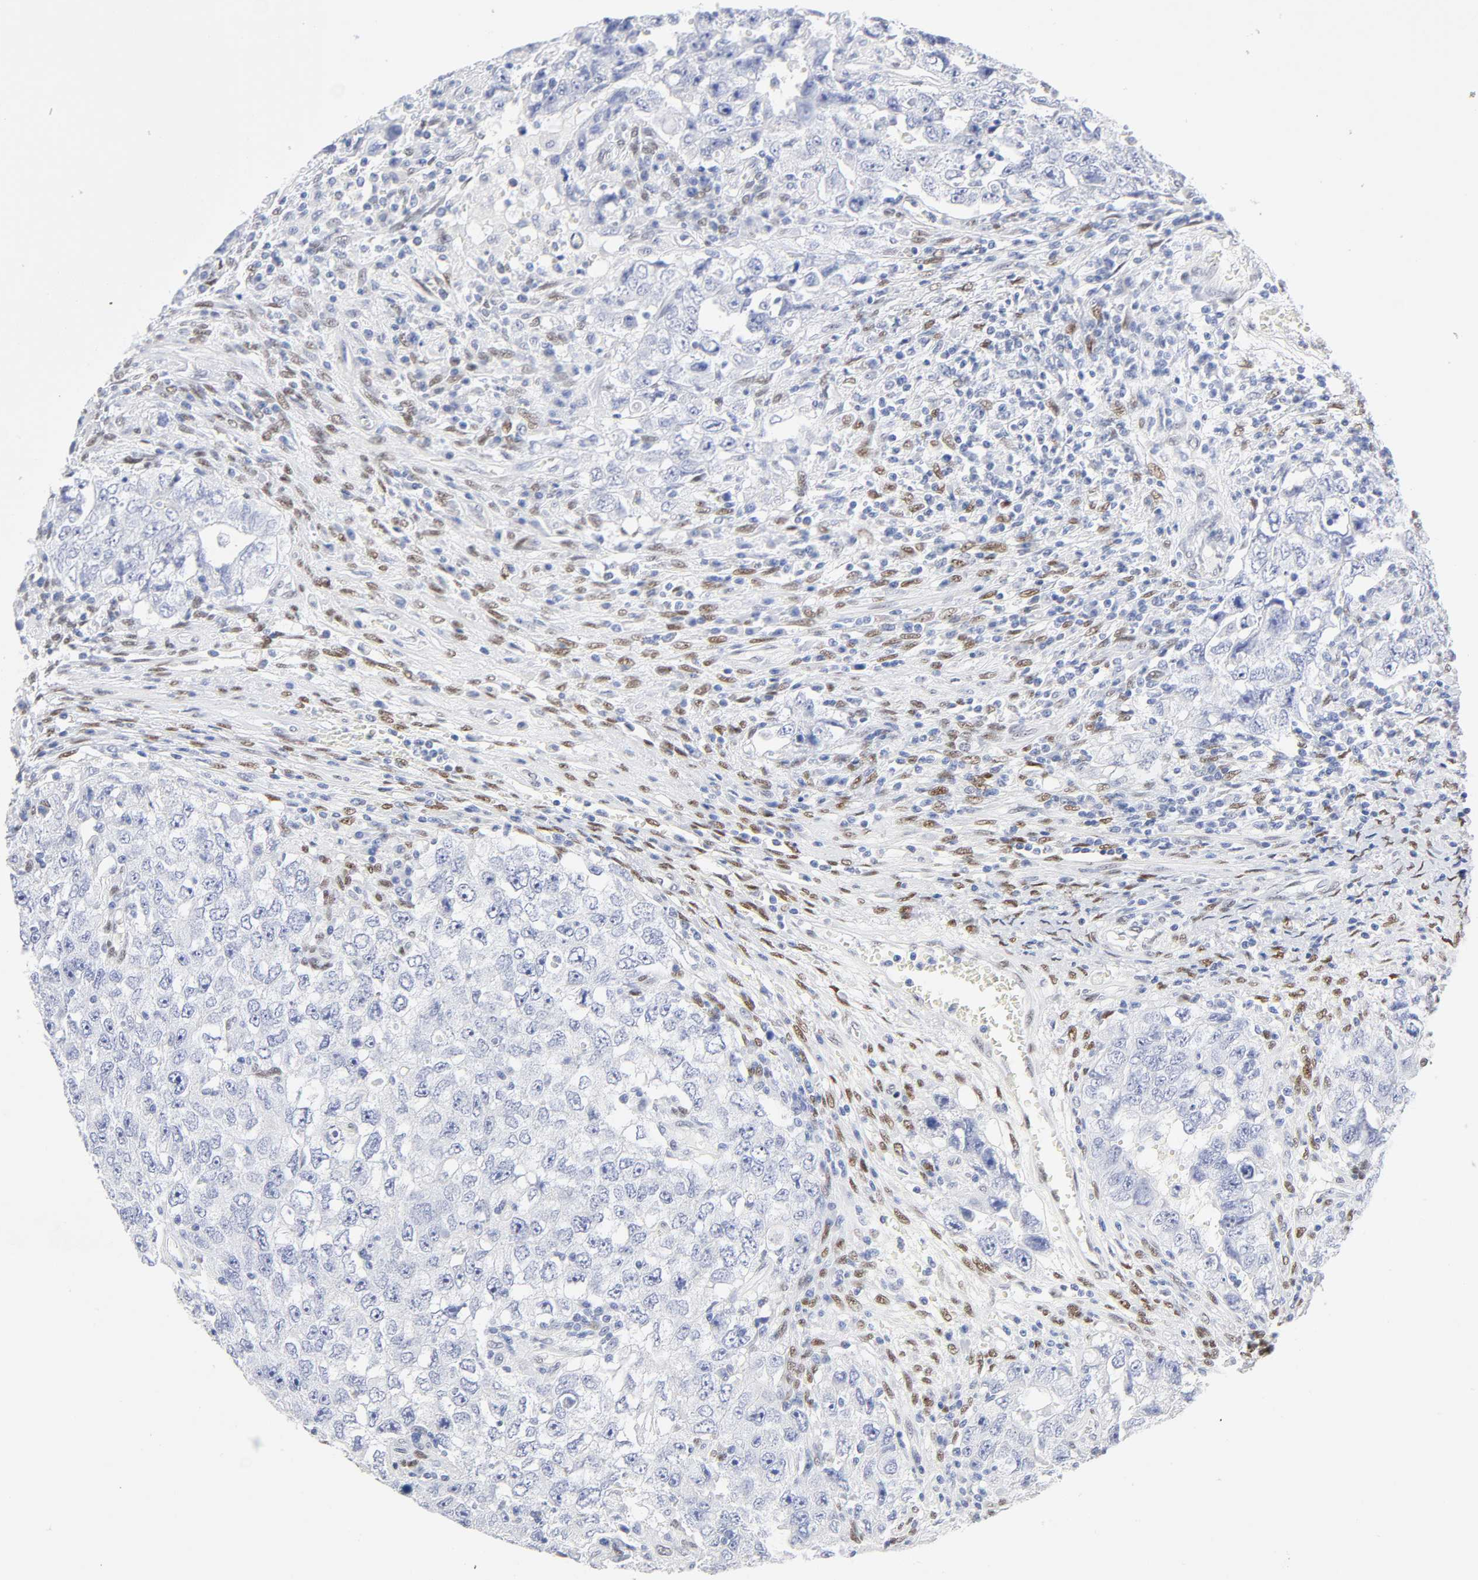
{"staining": {"intensity": "negative", "quantity": "none", "location": "none"}, "tissue": "testis cancer", "cell_type": "Tumor cells", "image_type": "cancer", "snomed": [{"axis": "morphology", "description": "Carcinoma, Embryonal, NOS"}, {"axis": "topography", "description": "Testis"}], "caption": "A high-resolution micrograph shows immunohistochemistry staining of embryonal carcinoma (testis), which demonstrates no significant positivity in tumor cells.", "gene": "NFIC", "patient": {"sex": "male", "age": 26}}